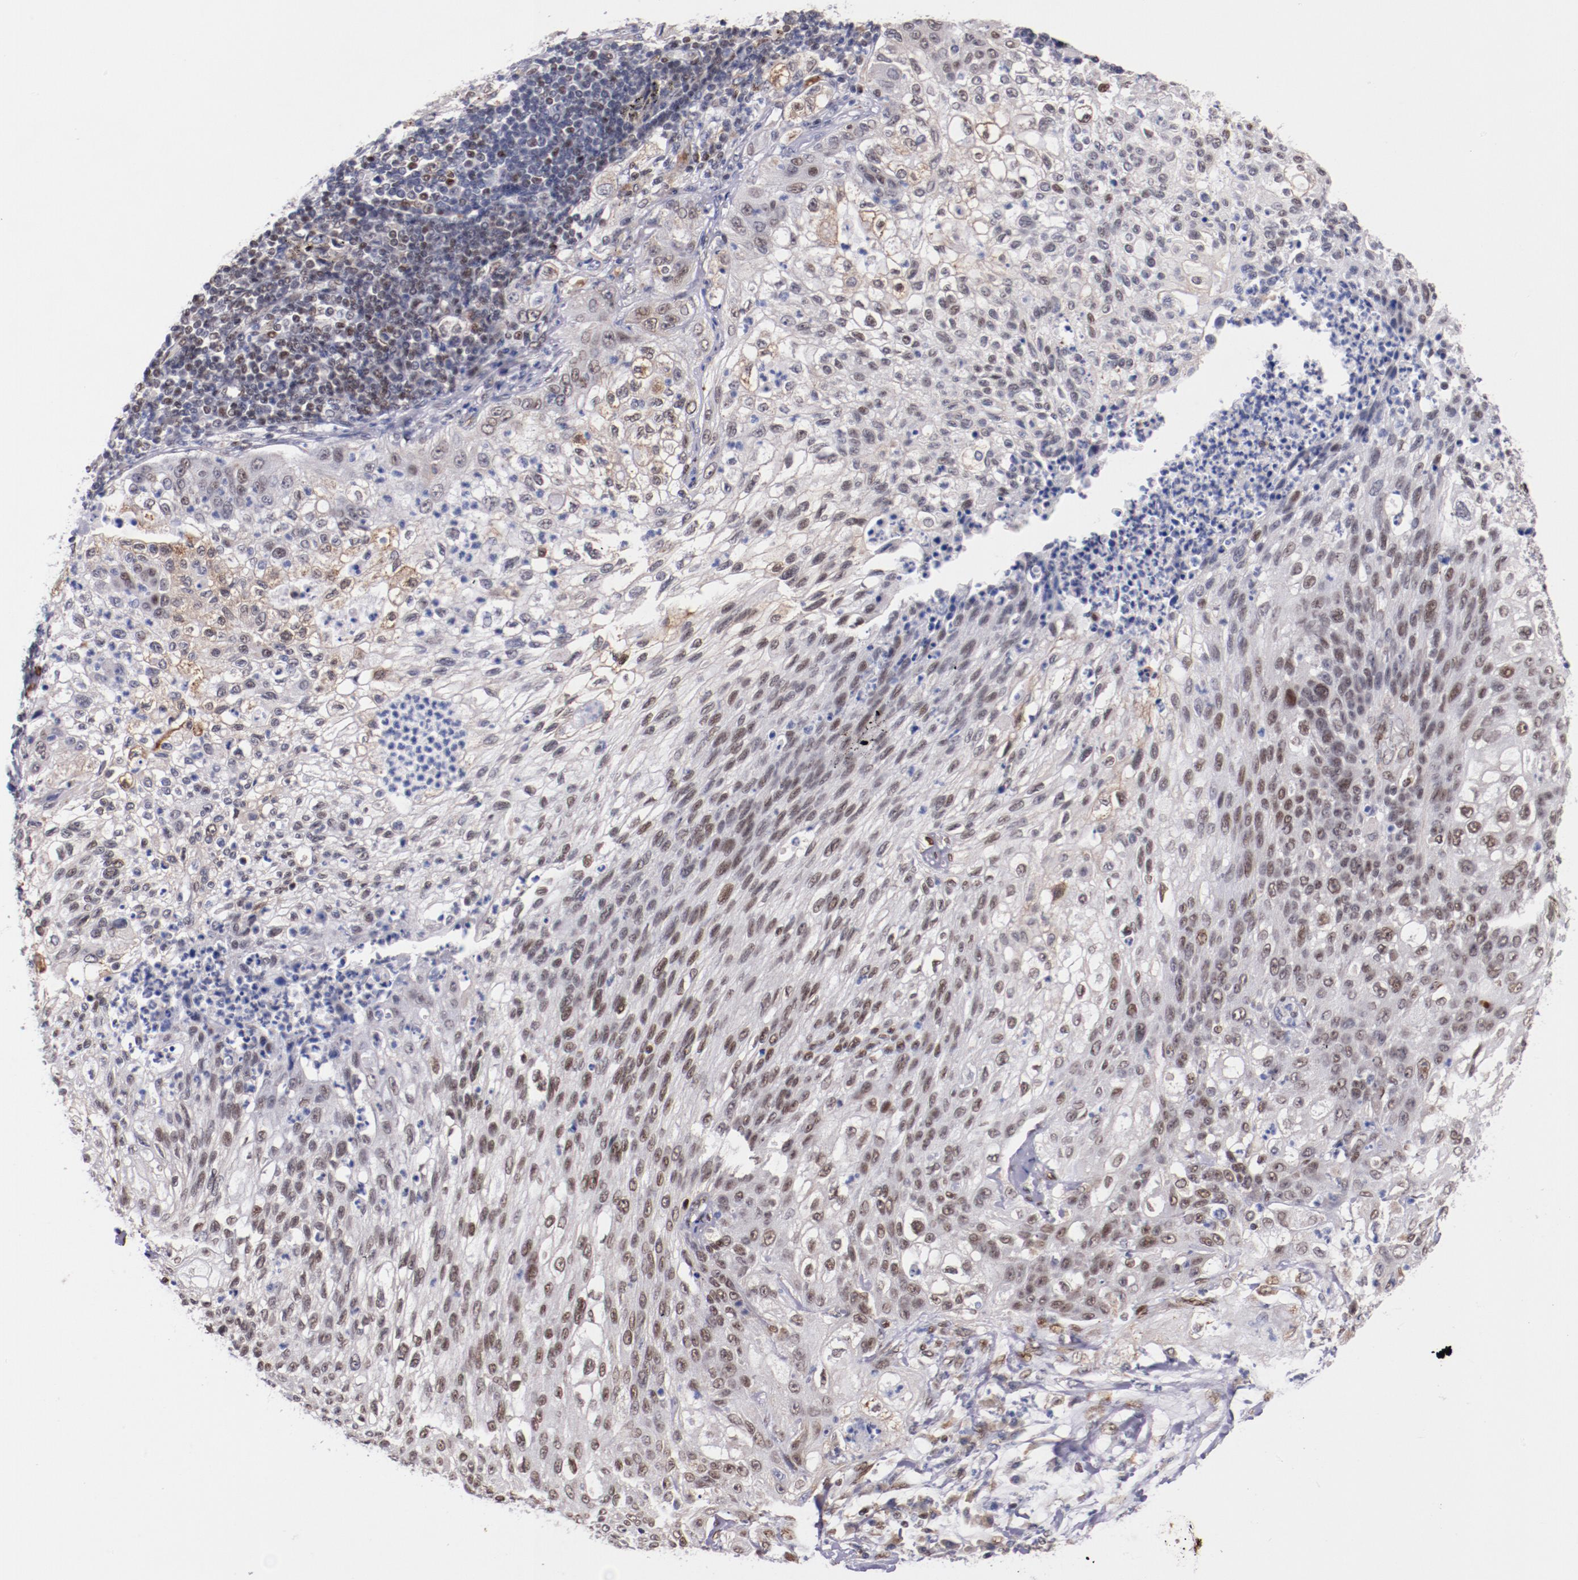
{"staining": {"intensity": "weak", "quantity": "25%-75%", "location": "nuclear"}, "tissue": "lung cancer", "cell_type": "Tumor cells", "image_type": "cancer", "snomed": [{"axis": "morphology", "description": "Inflammation, NOS"}, {"axis": "morphology", "description": "Squamous cell carcinoma, NOS"}, {"axis": "topography", "description": "Lymph node"}, {"axis": "topography", "description": "Soft tissue"}, {"axis": "topography", "description": "Lung"}], "caption": "Lung squamous cell carcinoma tissue shows weak nuclear staining in approximately 25%-75% of tumor cells, visualized by immunohistochemistry.", "gene": "SRF", "patient": {"sex": "male", "age": 66}}